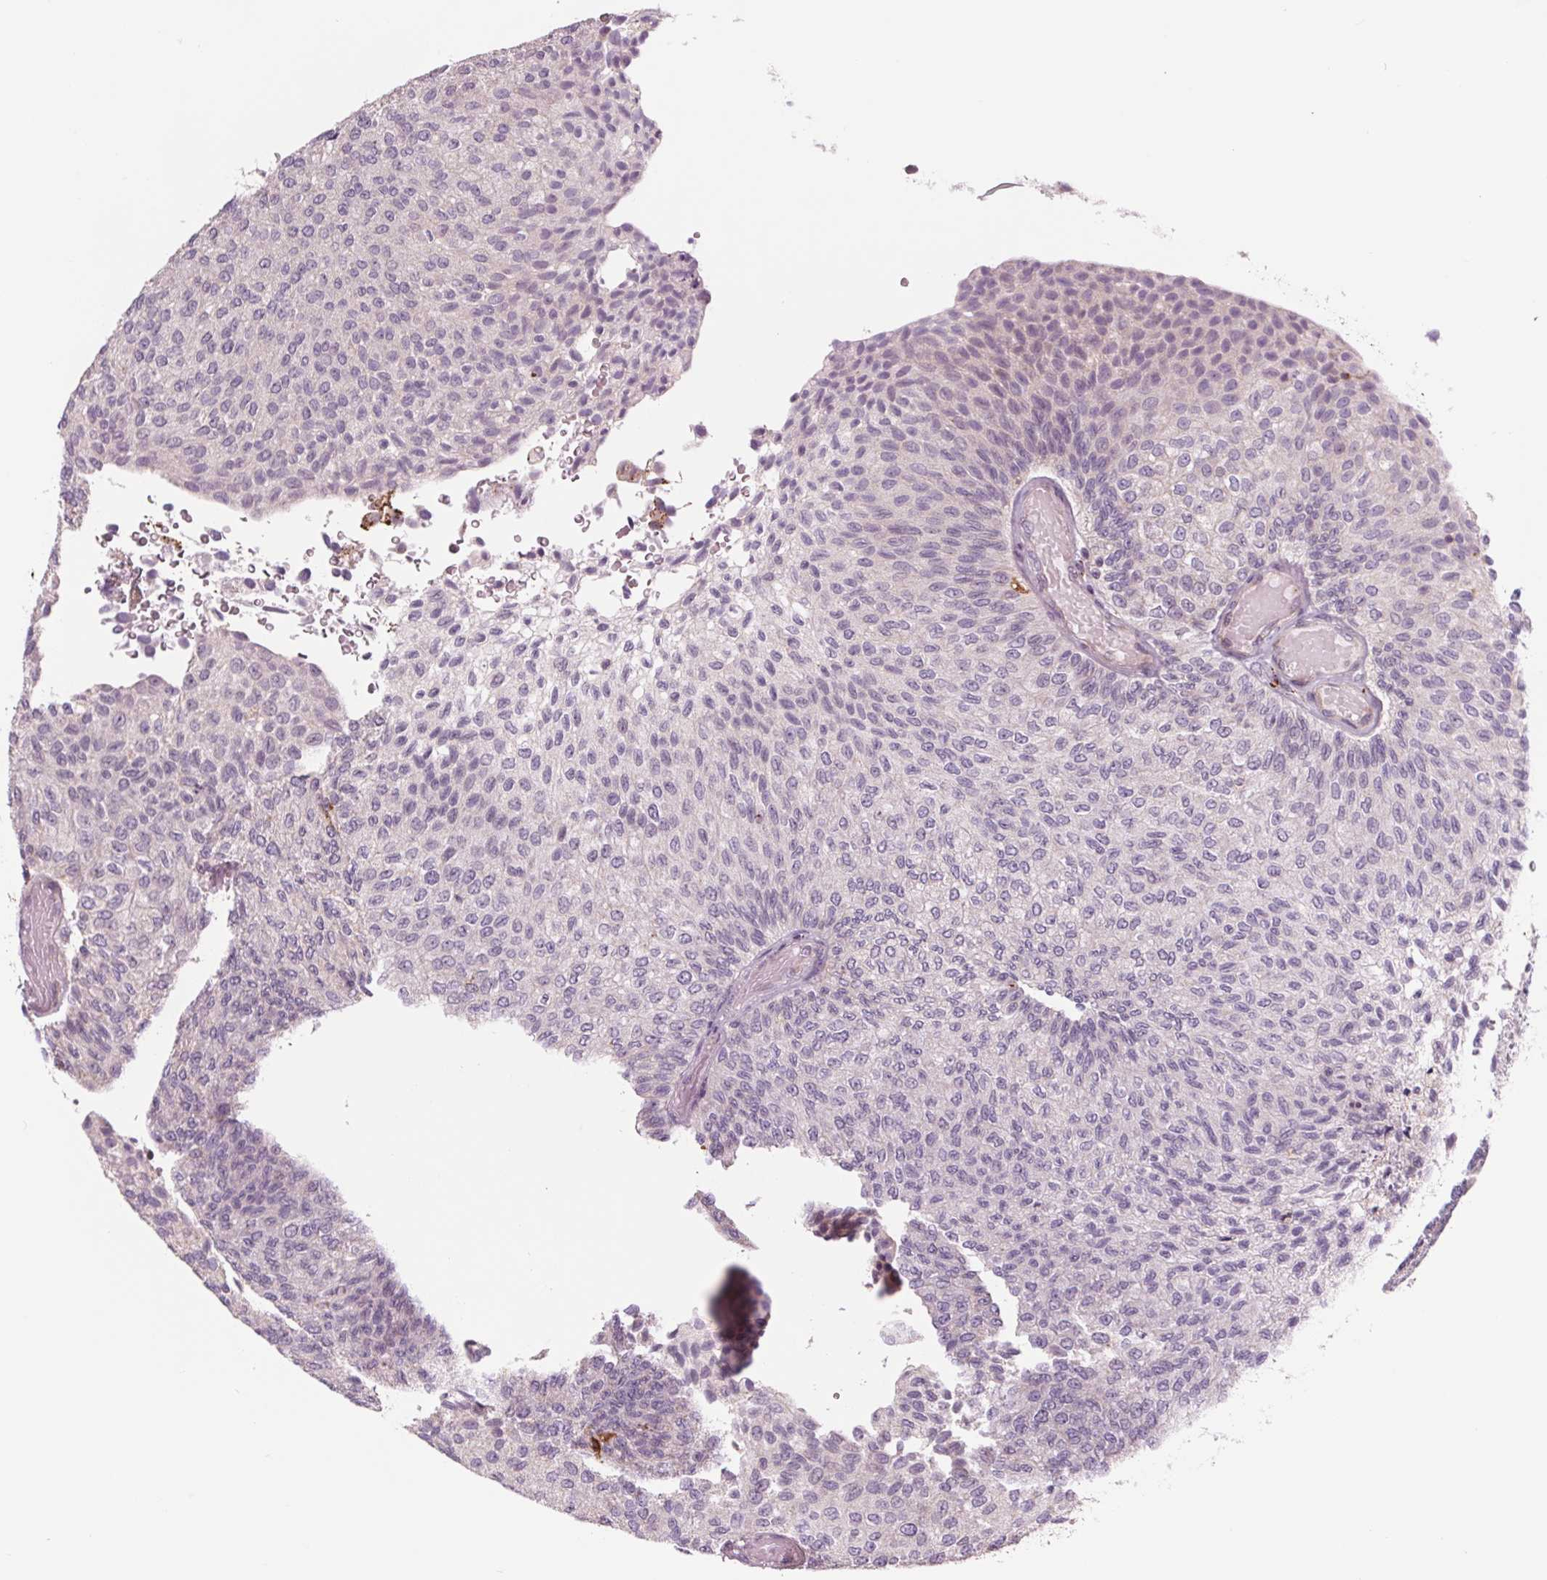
{"staining": {"intensity": "negative", "quantity": "none", "location": "none"}, "tissue": "urothelial cancer", "cell_type": "Tumor cells", "image_type": "cancer", "snomed": [{"axis": "morphology", "description": "Urothelial carcinoma, Low grade"}, {"axis": "topography", "description": "Urinary bladder"}], "caption": "Immunohistochemical staining of human urothelial cancer reveals no significant staining in tumor cells. Nuclei are stained in blue.", "gene": "SAMD5", "patient": {"sex": "male", "age": 78}}